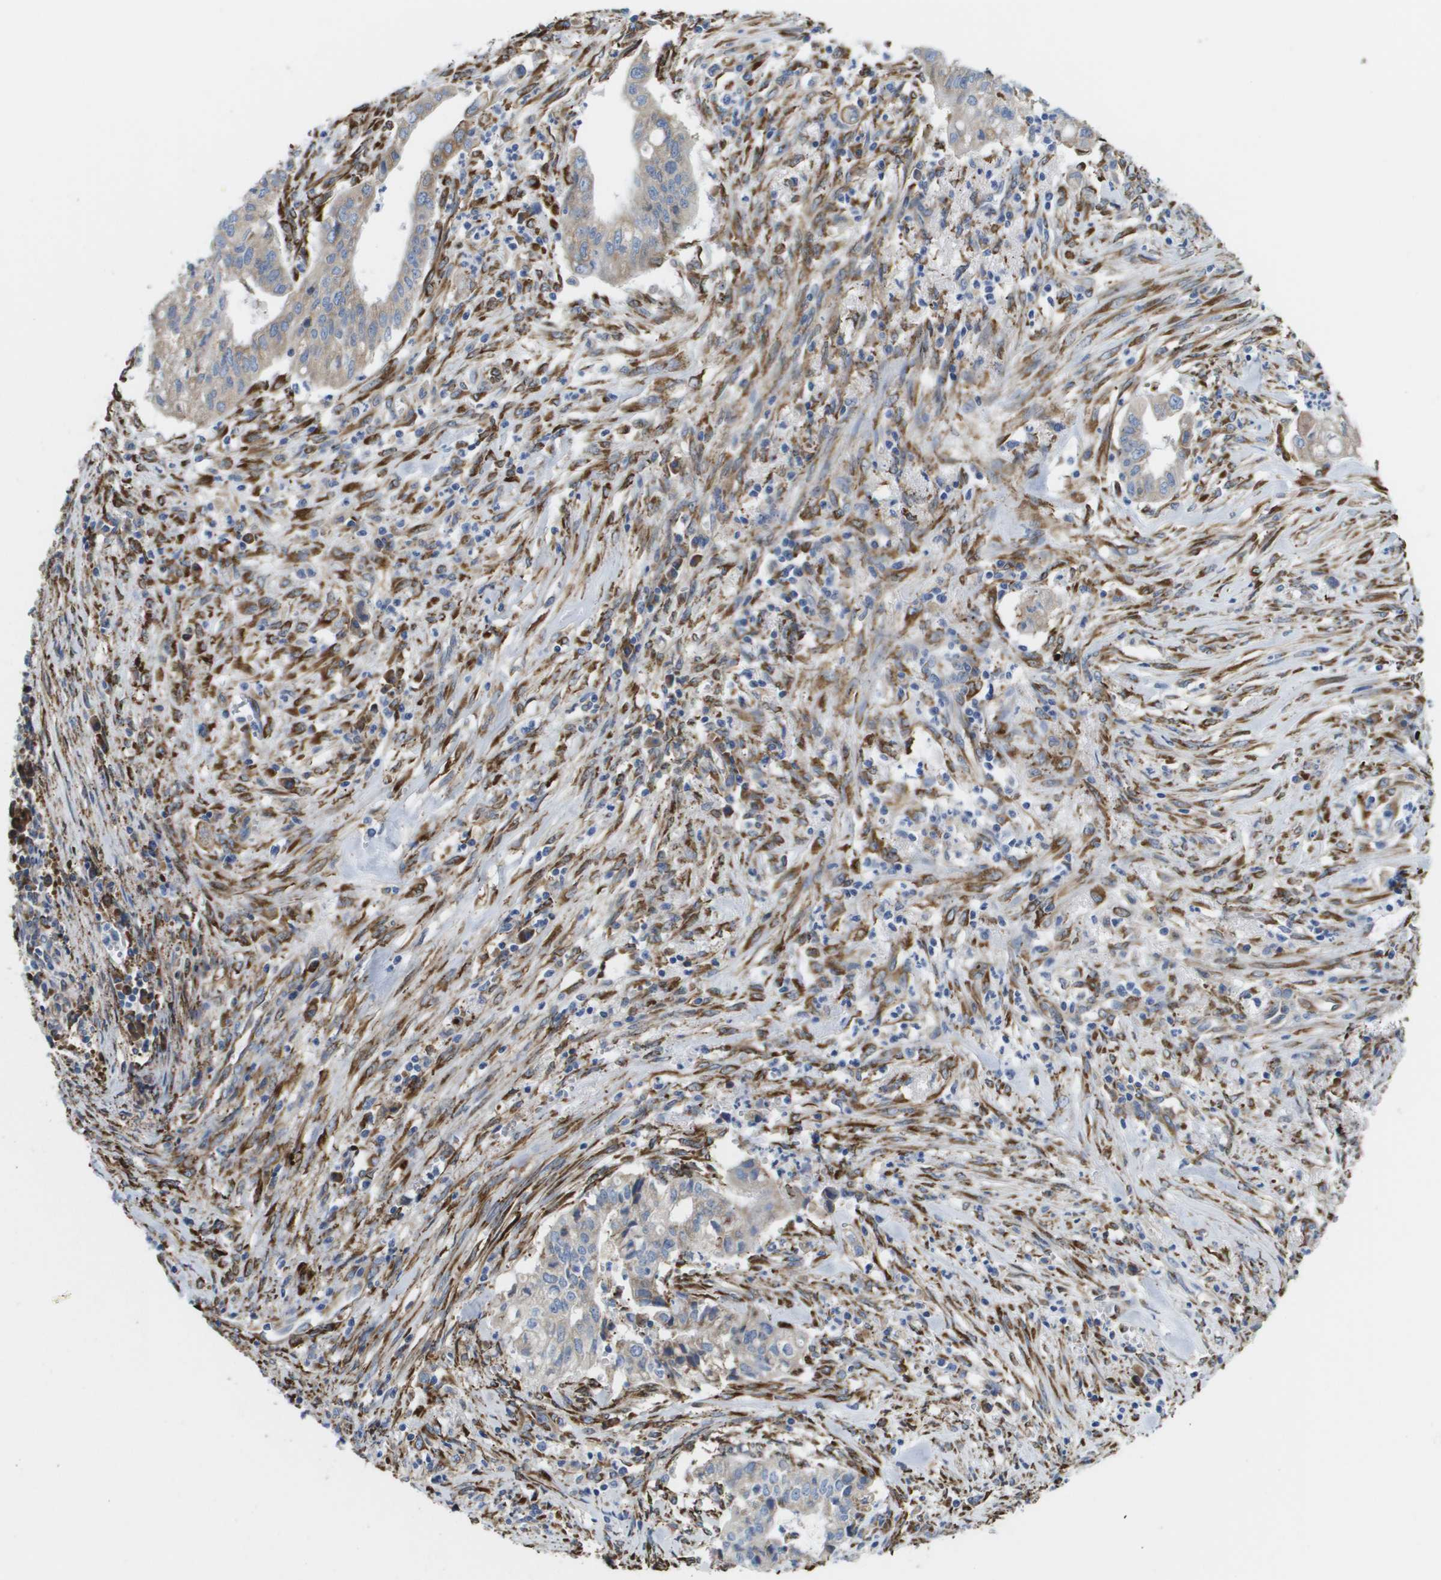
{"staining": {"intensity": "negative", "quantity": "none", "location": "none"}, "tissue": "cervical cancer", "cell_type": "Tumor cells", "image_type": "cancer", "snomed": [{"axis": "morphology", "description": "Adenocarcinoma, NOS"}, {"axis": "topography", "description": "Cervix"}], "caption": "Protein analysis of adenocarcinoma (cervical) exhibits no significant expression in tumor cells.", "gene": "ST3GAL2", "patient": {"sex": "female", "age": 44}}